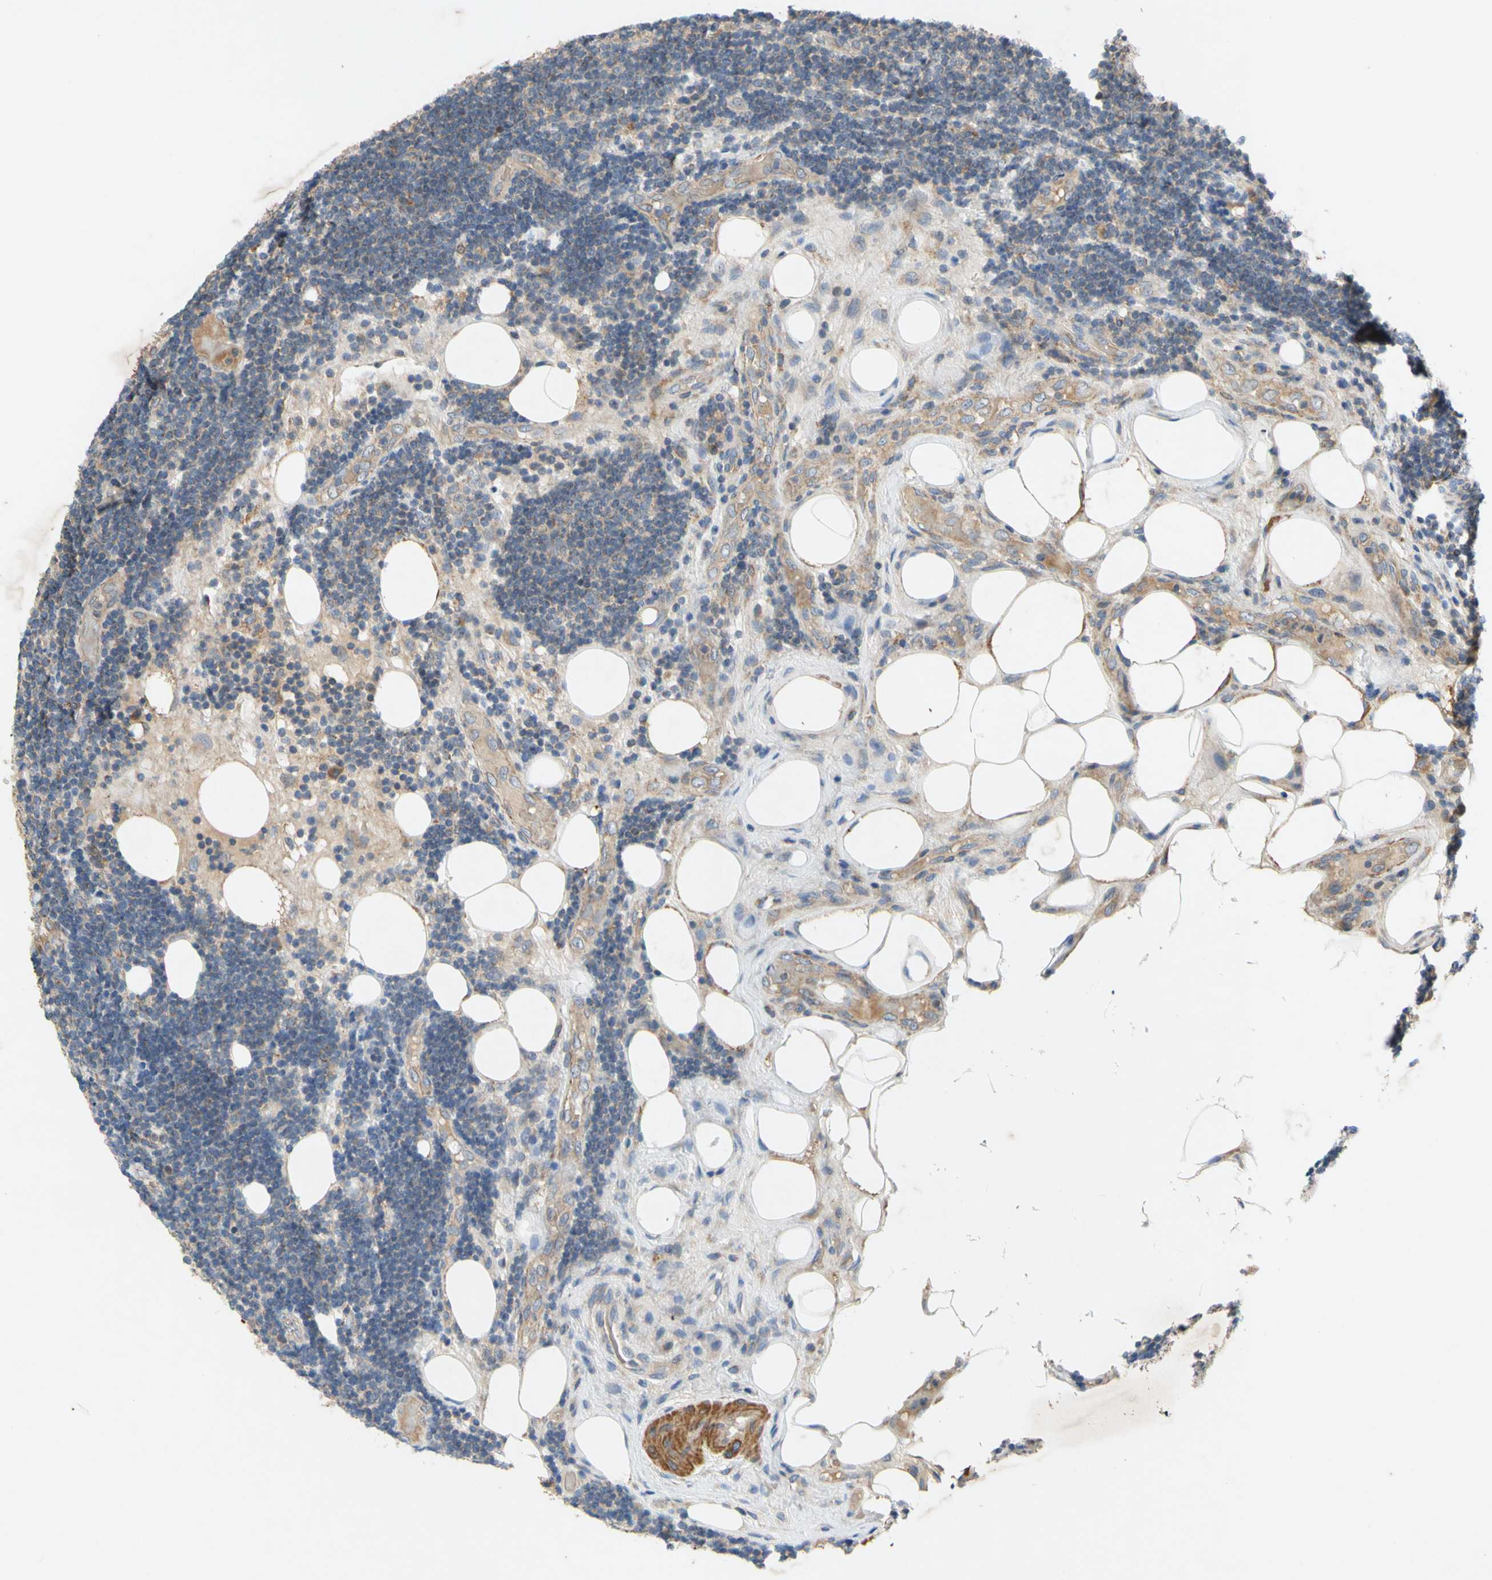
{"staining": {"intensity": "weak", "quantity": "<25%", "location": "cytoplasmic/membranous"}, "tissue": "lymphoma", "cell_type": "Tumor cells", "image_type": "cancer", "snomed": [{"axis": "morphology", "description": "Malignant lymphoma, non-Hodgkin's type, Low grade"}, {"axis": "topography", "description": "Lymph node"}], "caption": "This is an IHC histopathology image of human lymphoma. There is no staining in tumor cells.", "gene": "PARD6A", "patient": {"sex": "male", "age": 83}}